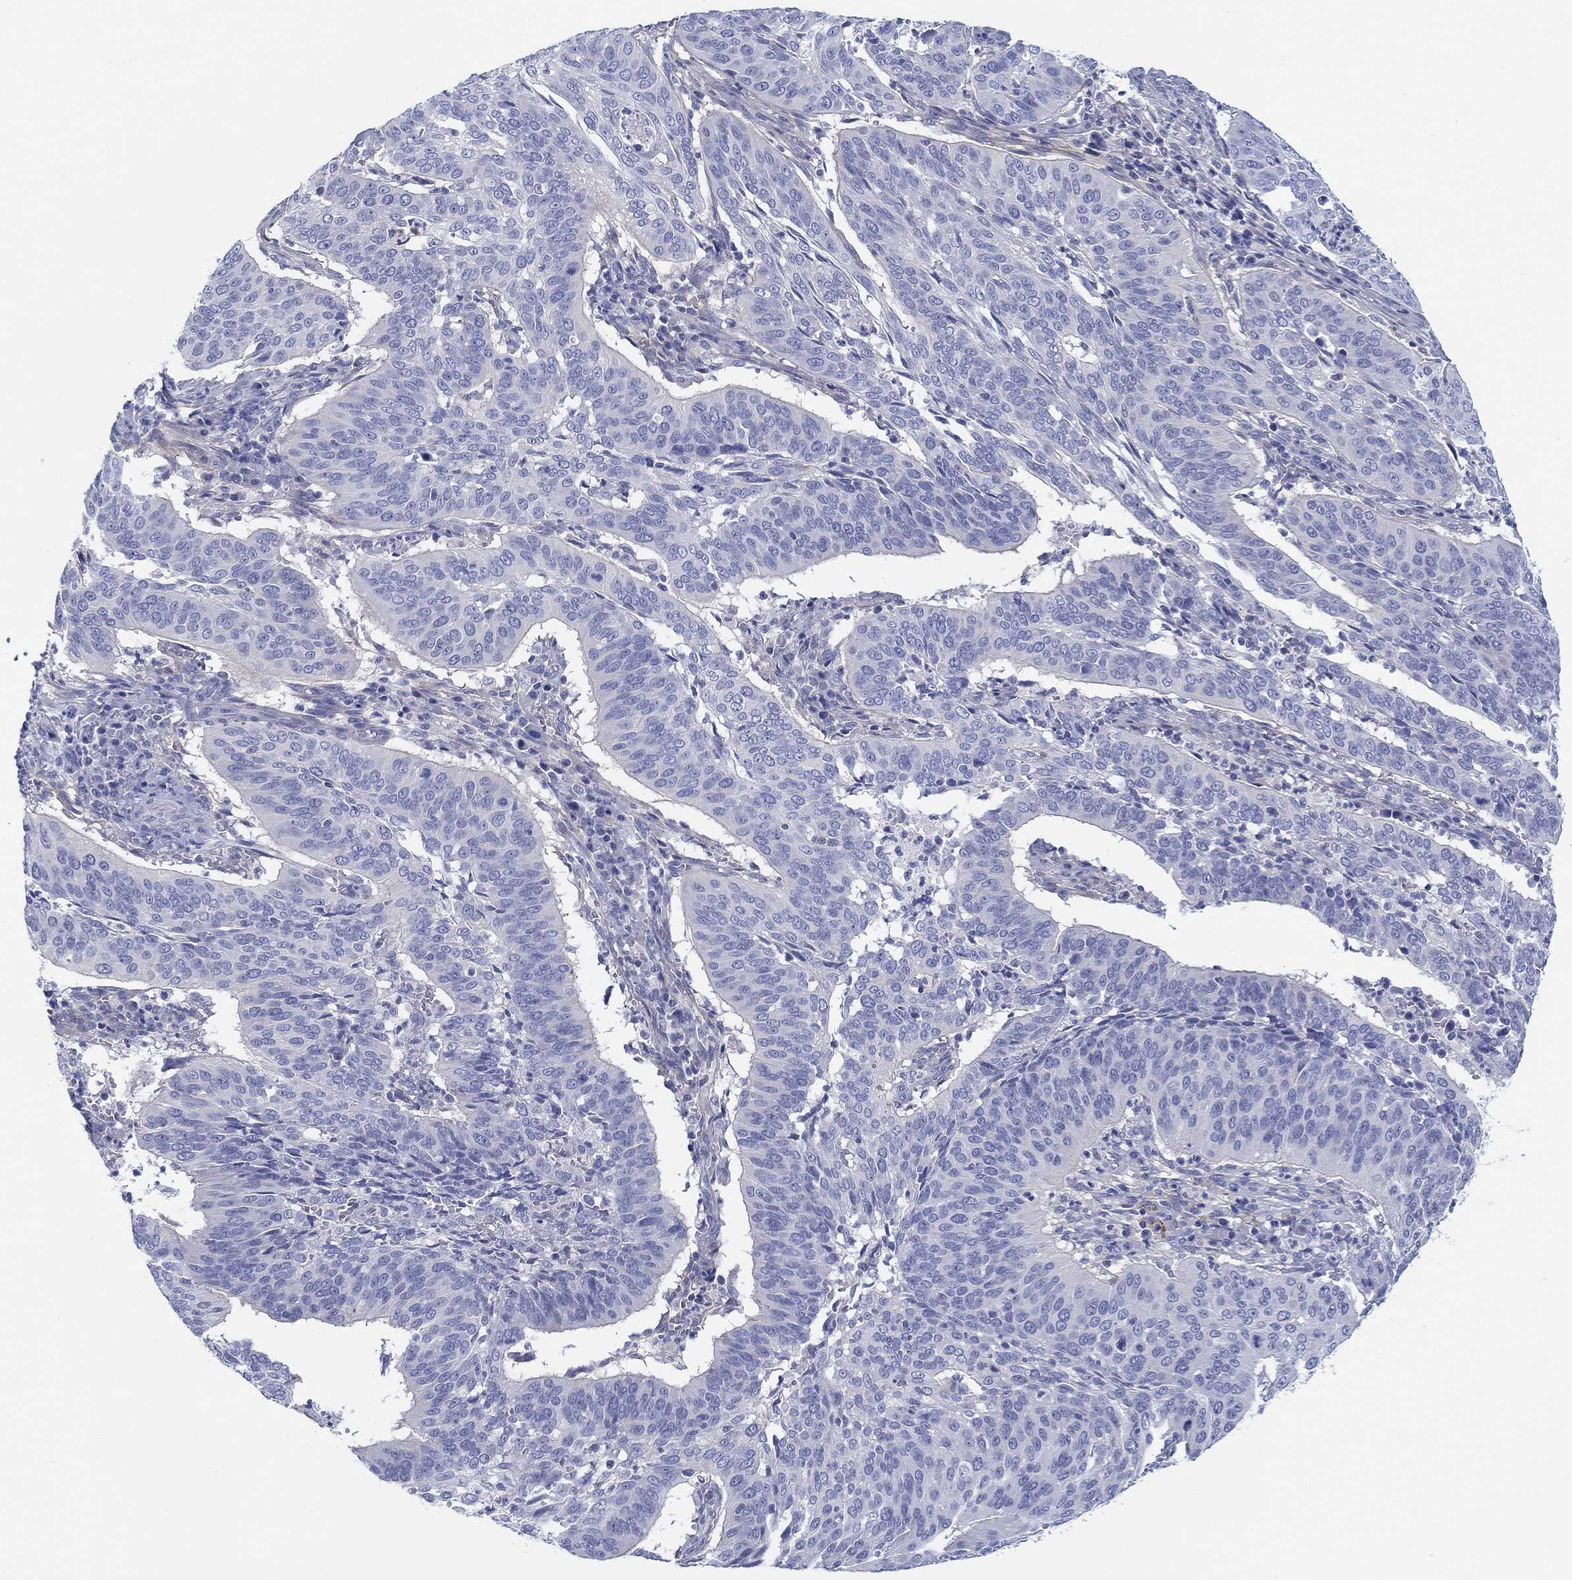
{"staining": {"intensity": "negative", "quantity": "none", "location": "none"}, "tissue": "cervical cancer", "cell_type": "Tumor cells", "image_type": "cancer", "snomed": [{"axis": "morphology", "description": "Normal tissue, NOS"}, {"axis": "morphology", "description": "Squamous cell carcinoma, NOS"}, {"axis": "topography", "description": "Cervix"}], "caption": "Human cervical cancer stained for a protein using immunohistochemistry exhibits no positivity in tumor cells.", "gene": "HAPLN4", "patient": {"sex": "female", "age": 39}}